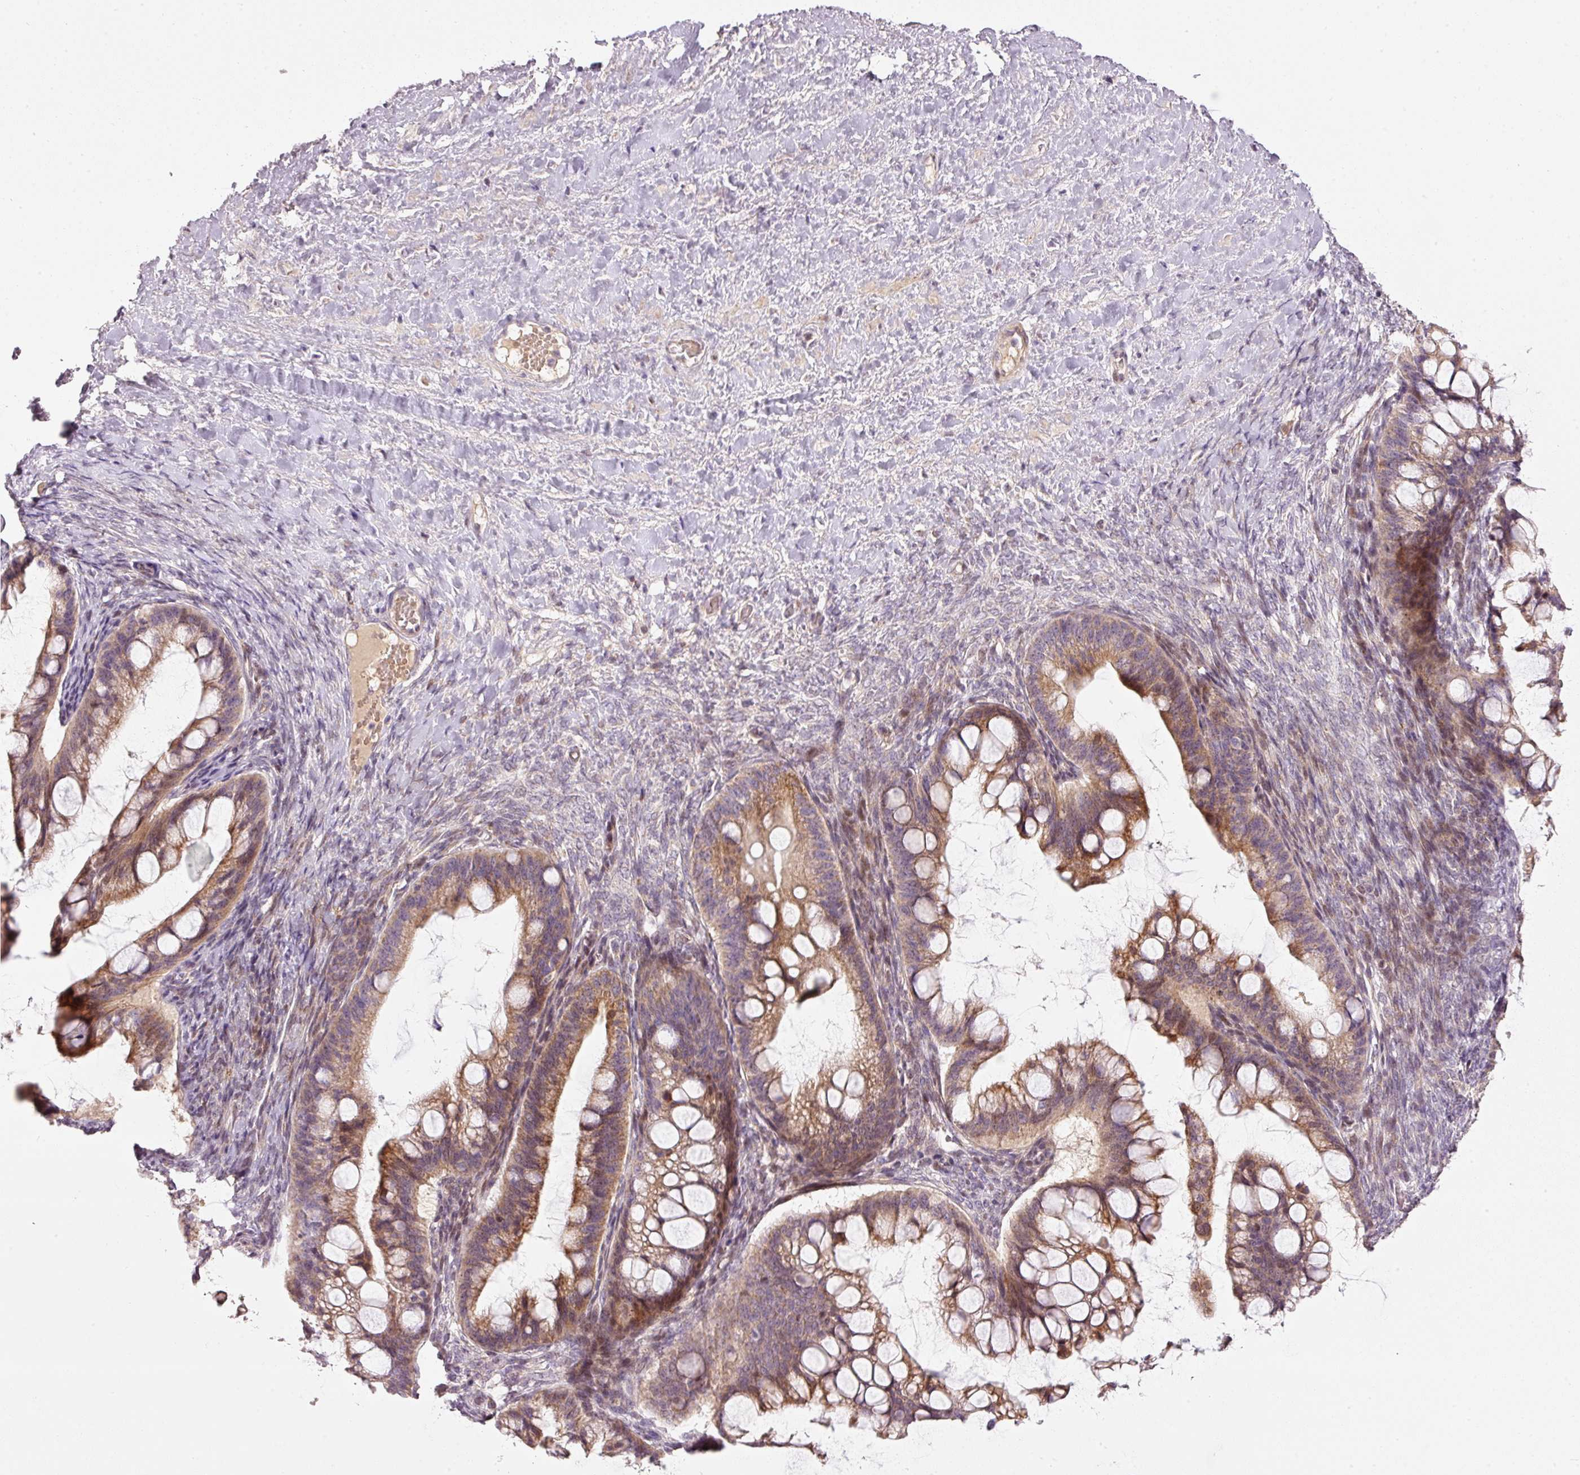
{"staining": {"intensity": "moderate", "quantity": ">75%", "location": "cytoplasmic/membranous"}, "tissue": "ovarian cancer", "cell_type": "Tumor cells", "image_type": "cancer", "snomed": [{"axis": "morphology", "description": "Cystadenocarcinoma, mucinous, NOS"}, {"axis": "topography", "description": "Ovary"}], "caption": "Protein expression by immunohistochemistry (IHC) shows moderate cytoplasmic/membranous staining in about >75% of tumor cells in ovarian cancer (mucinous cystadenocarcinoma). (Brightfield microscopy of DAB IHC at high magnification).", "gene": "TOB2", "patient": {"sex": "female", "age": 73}}